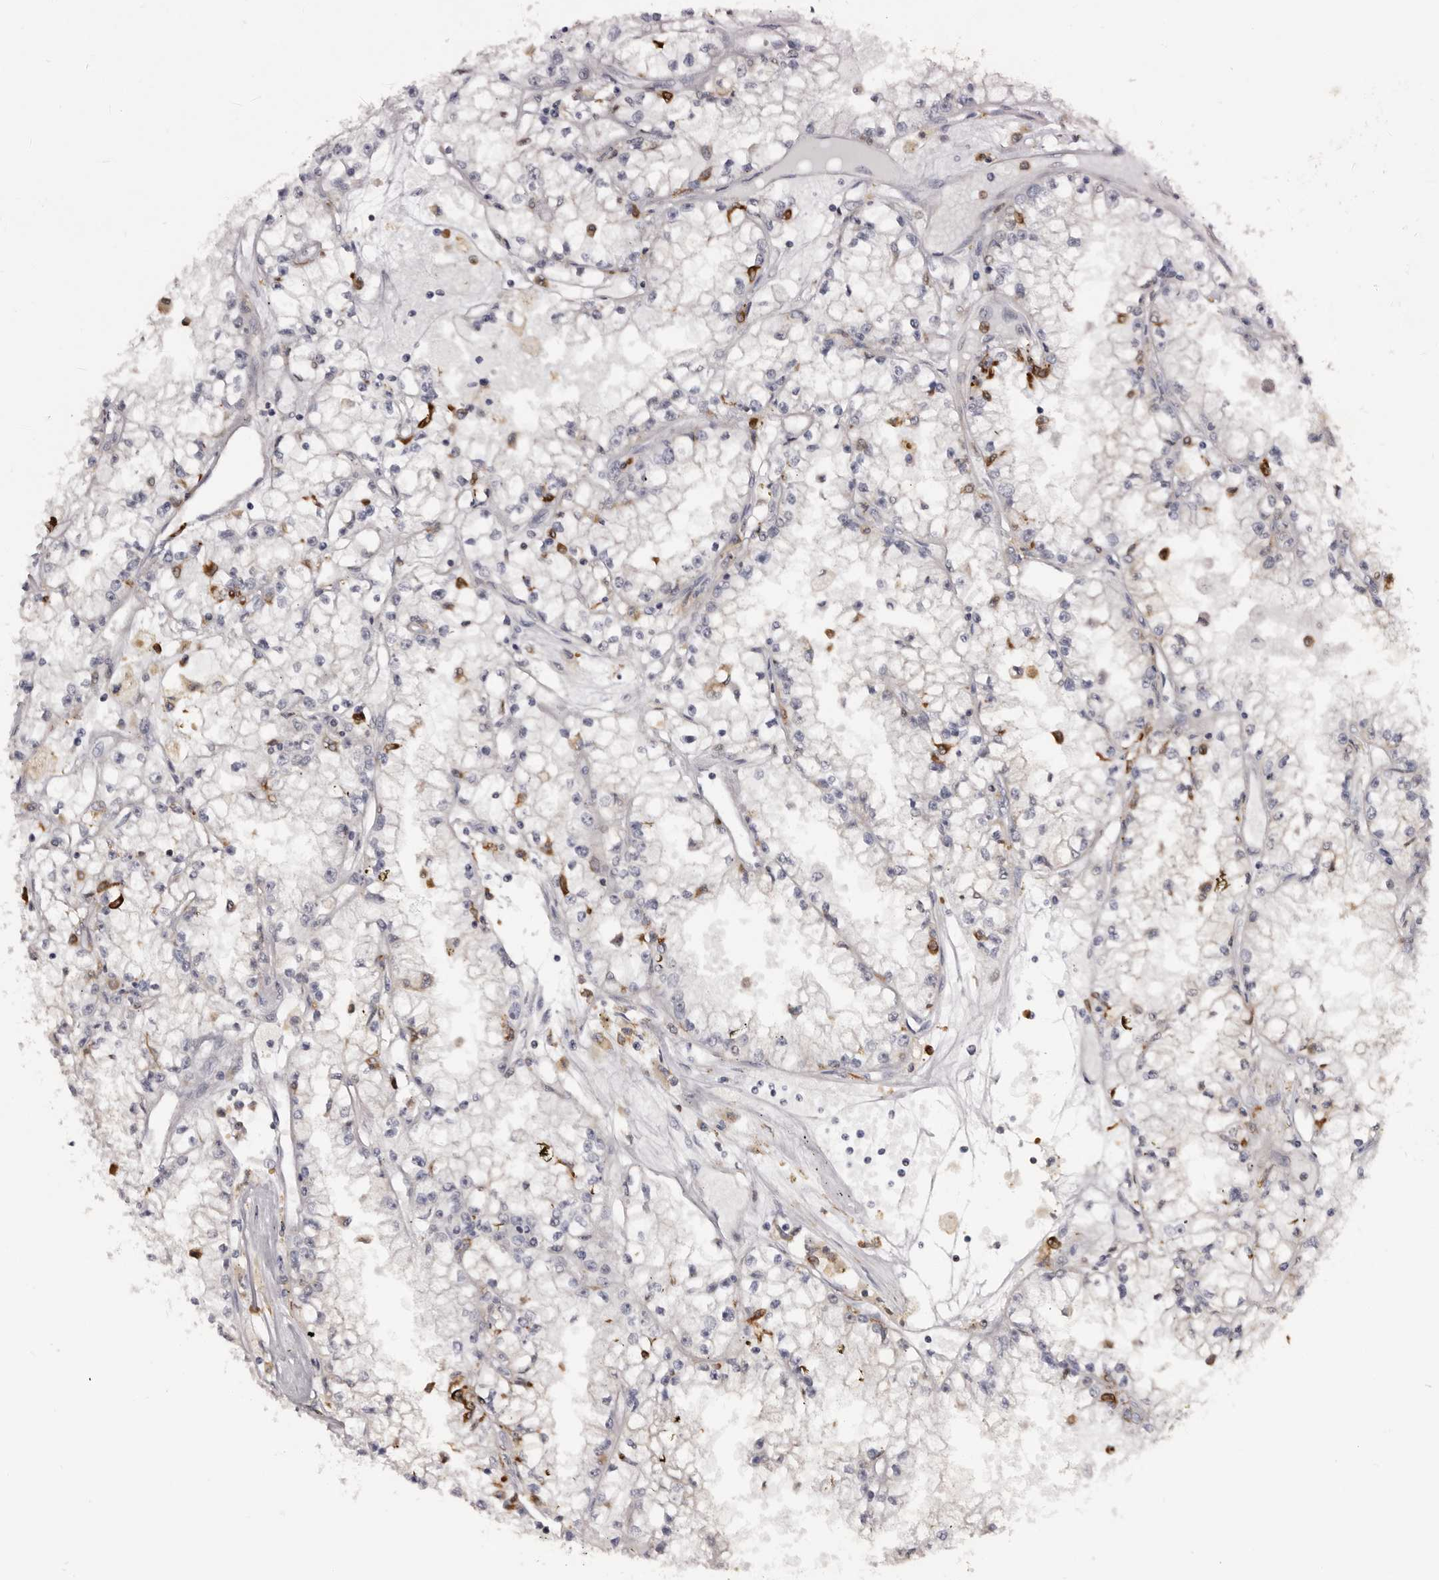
{"staining": {"intensity": "negative", "quantity": "none", "location": "none"}, "tissue": "renal cancer", "cell_type": "Tumor cells", "image_type": "cancer", "snomed": [{"axis": "morphology", "description": "Adenocarcinoma, NOS"}, {"axis": "topography", "description": "Kidney"}], "caption": "Human renal cancer stained for a protein using IHC shows no staining in tumor cells.", "gene": "TNNI1", "patient": {"sex": "male", "age": 56}}